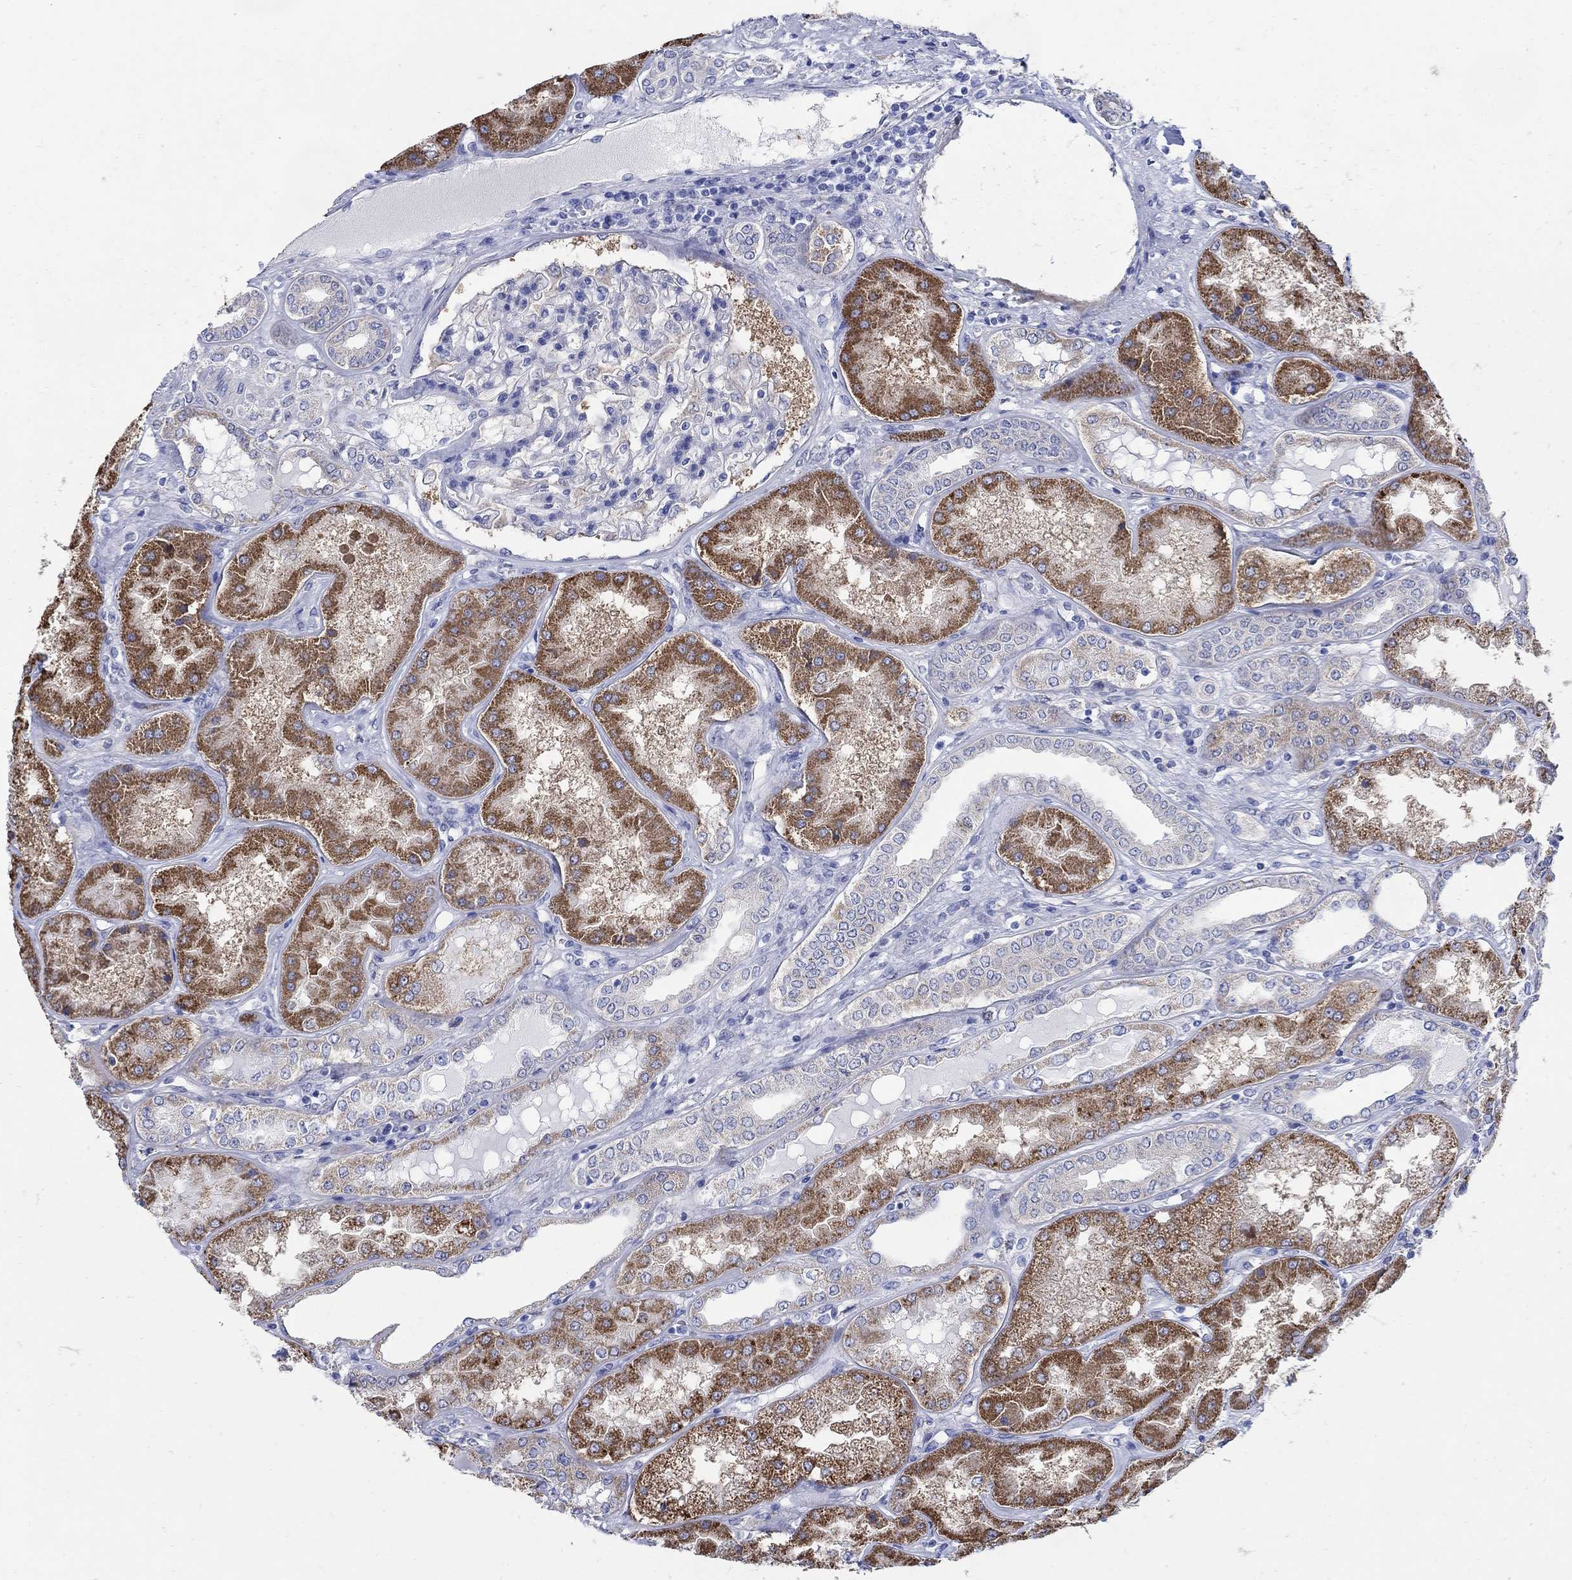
{"staining": {"intensity": "negative", "quantity": "none", "location": "none"}, "tissue": "kidney", "cell_type": "Cells in glomeruli", "image_type": "normal", "snomed": [{"axis": "morphology", "description": "Normal tissue, NOS"}, {"axis": "topography", "description": "Kidney"}], "caption": "DAB (3,3'-diaminobenzidine) immunohistochemical staining of unremarkable kidney exhibits no significant staining in cells in glomeruli.", "gene": "ZDHHC14", "patient": {"sex": "female", "age": 56}}